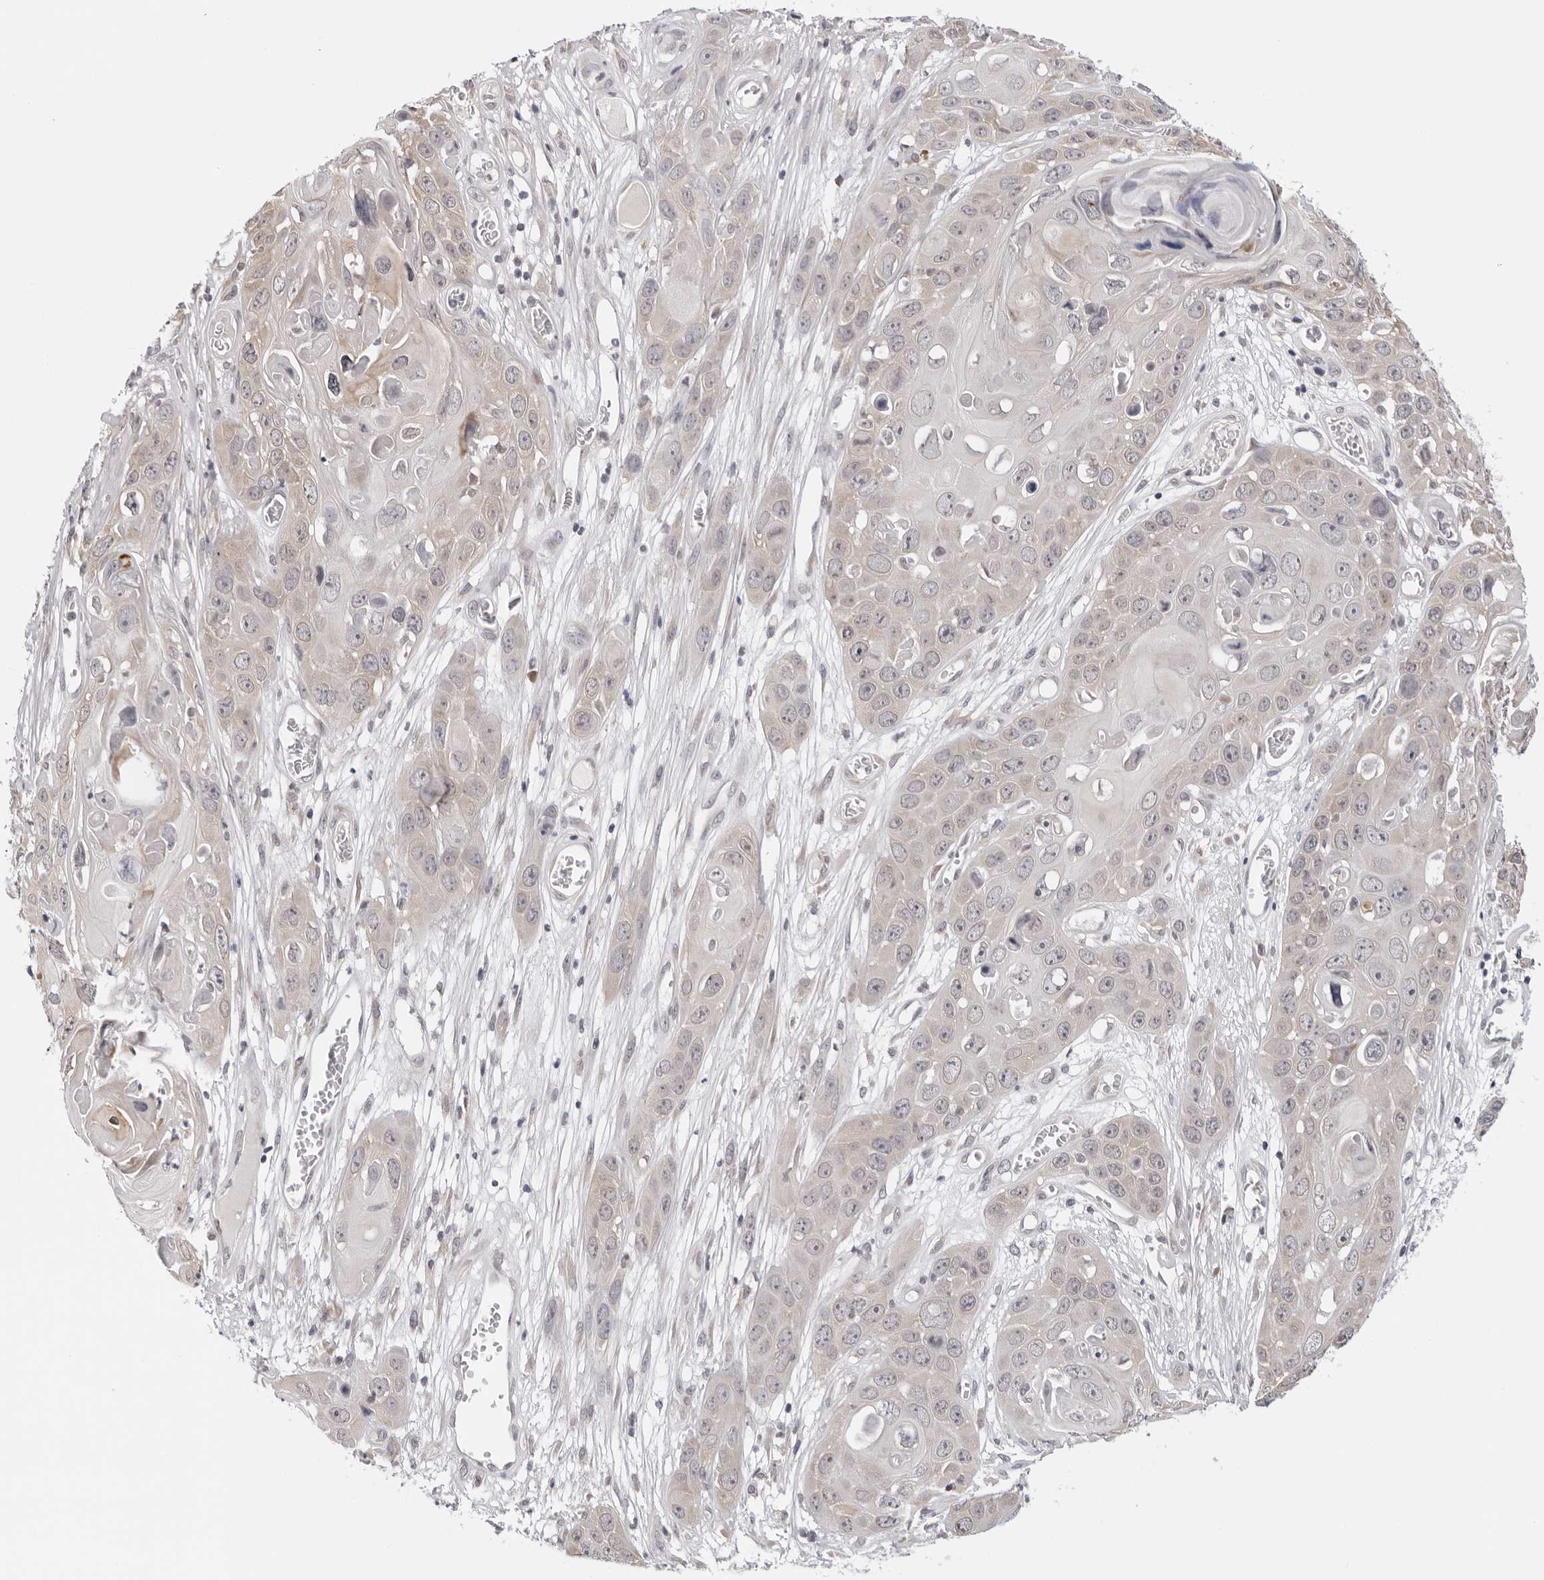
{"staining": {"intensity": "negative", "quantity": "none", "location": "none"}, "tissue": "skin cancer", "cell_type": "Tumor cells", "image_type": "cancer", "snomed": [{"axis": "morphology", "description": "Squamous cell carcinoma, NOS"}, {"axis": "topography", "description": "Skin"}], "caption": "Tumor cells show no significant positivity in skin cancer.", "gene": "PRUNE1", "patient": {"sex": "male", "age": 55}}